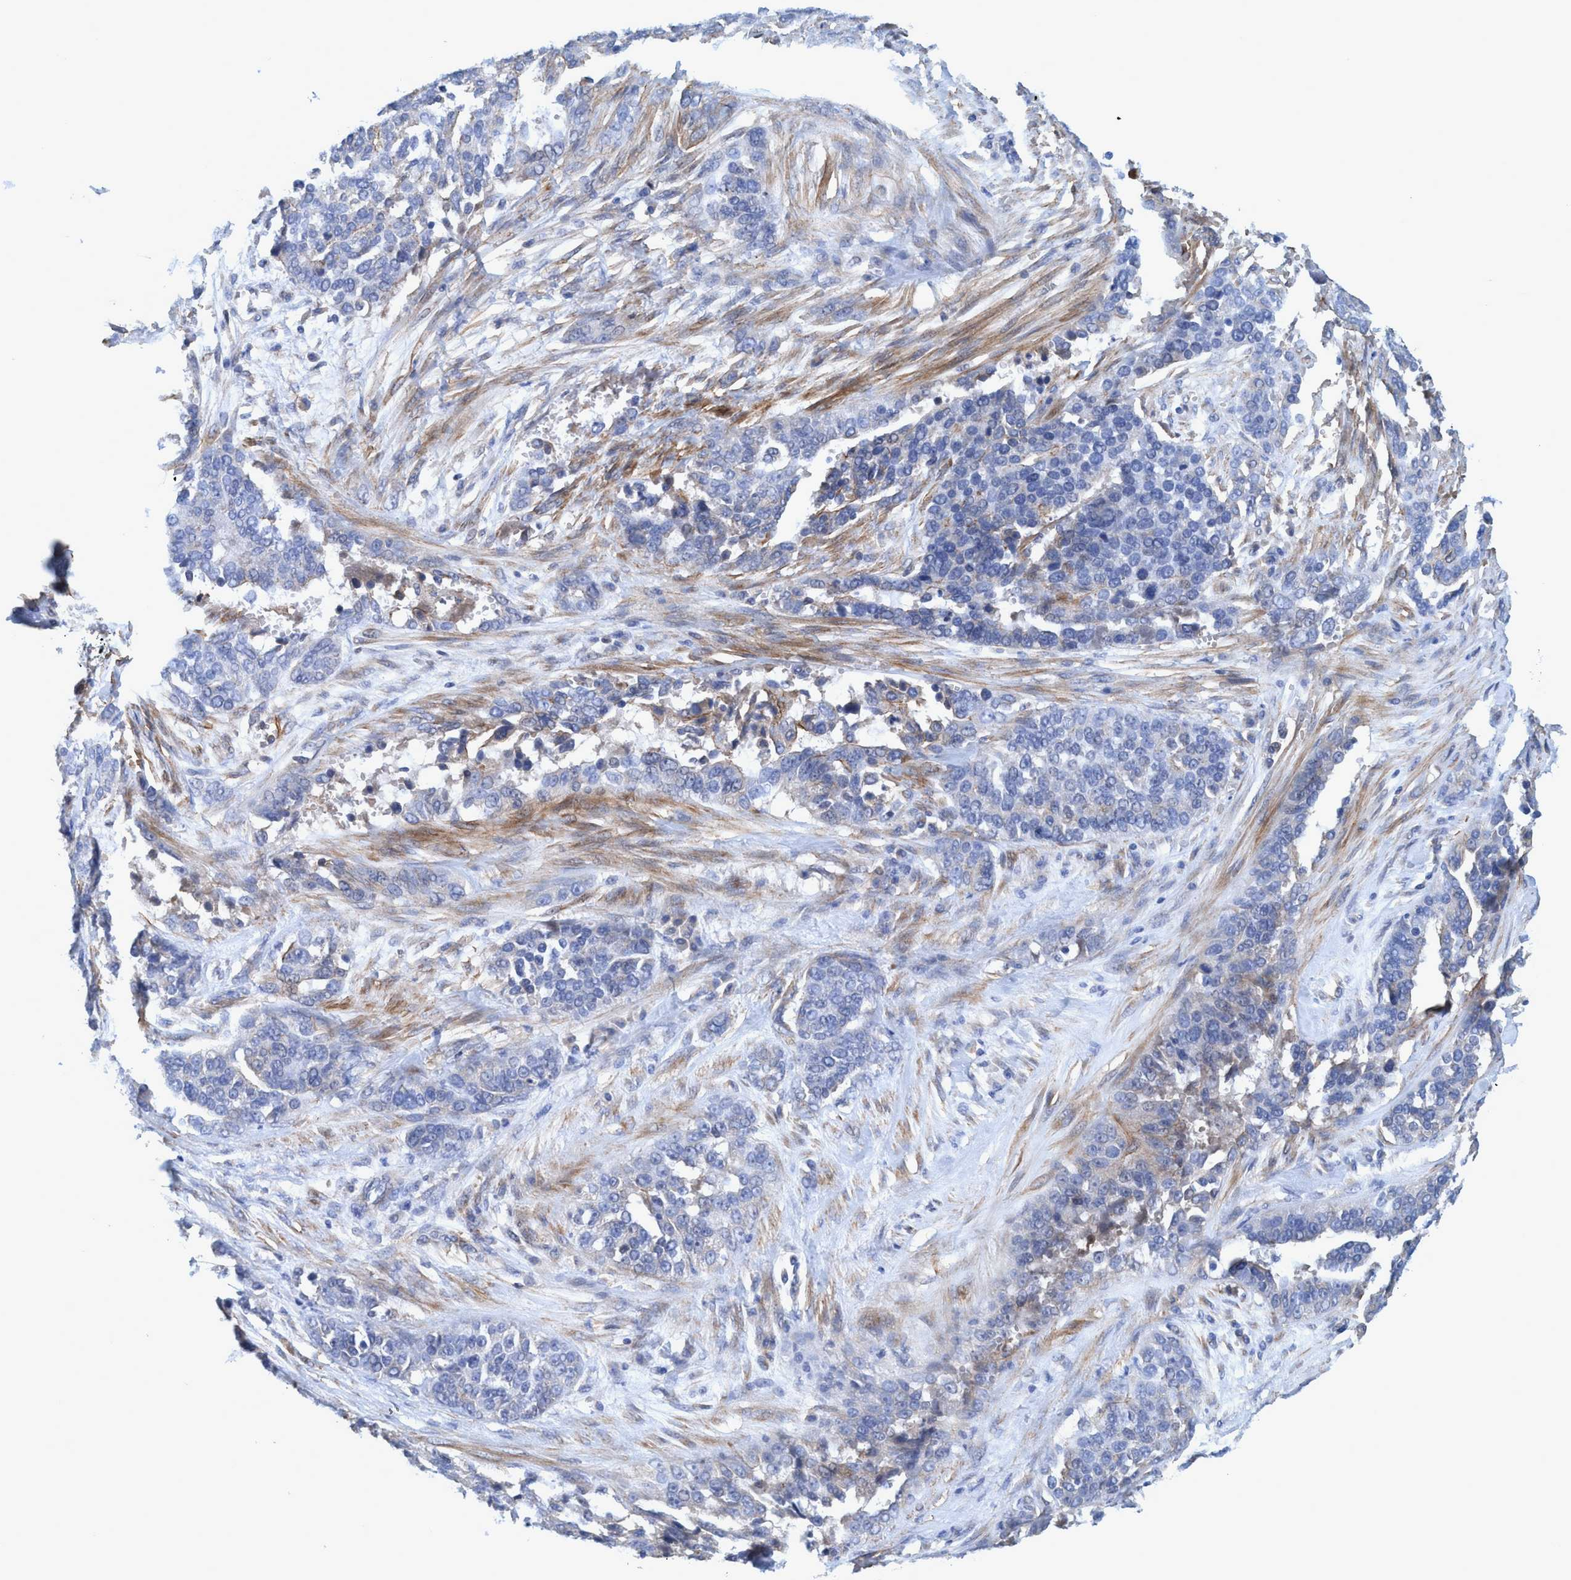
{"staining": {"intensity": "weak", "quantity": "<25%", "location": "cytoplasmic/membranous"}, "tissue": "ovarian cancer", "cell_type": "Tumor cells", "image_type": "cancer", "snomed": [{"axis": "morphology", "description": "Cystadenocarcinoma, serous, NOS"}, {"axis": "topography", "description": "Ovary"}], "caption": "High magnification brightfield microscopy of serous cystadenocarcinoma (ovarian) stained with DAB (3,3'-diaminobenzidine) (brown) and counterstained with hematoxylin (blue): tumor cells show no significant positivity.", "gene": "GULP1", "patient": {"sex": "female", "age": 44}}